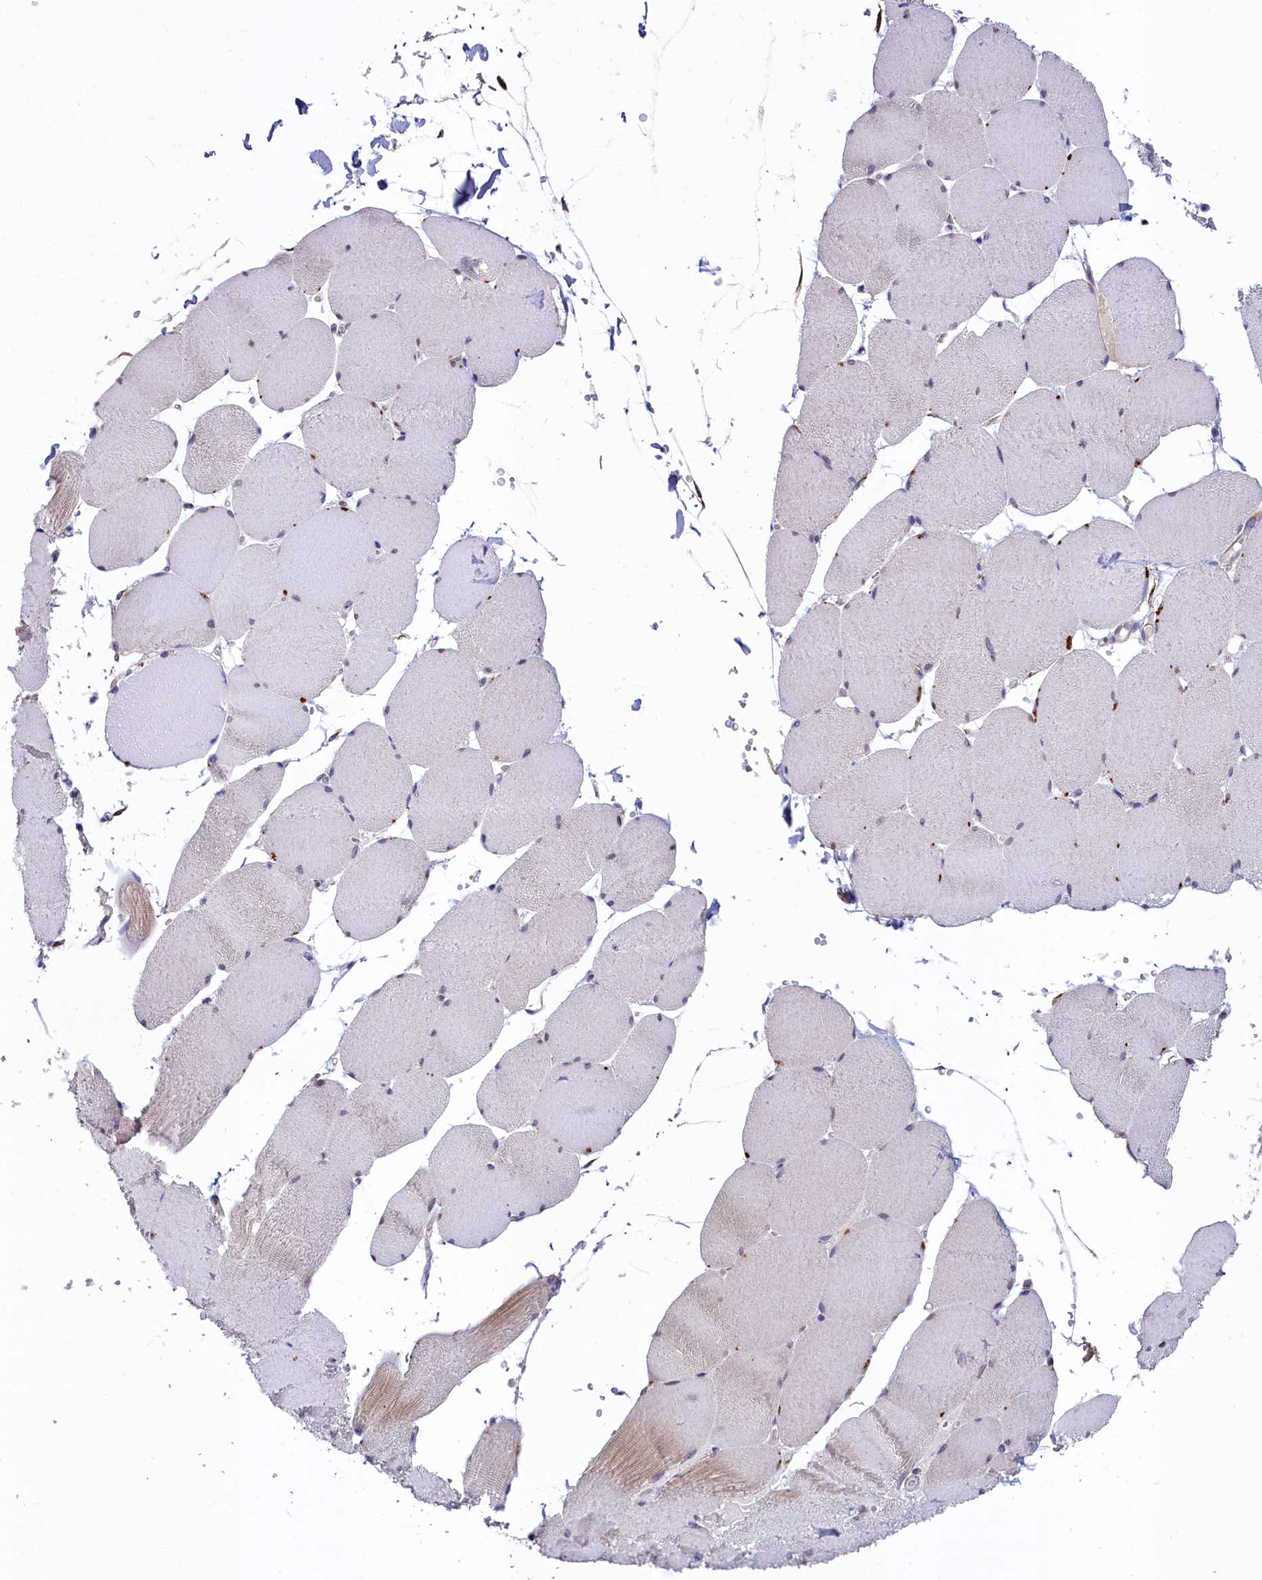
{"staining": {"intensity": "weak", "quantity": "<25%", "location": "cytoplasmic/membranous"}, "tissue": "skeletal muscle", "cell_type": "Myocytes", "image_type": "normal", "snomed": [{"axis": "morphology", "description": "Normal tissue, NOS"}, {"axis": "topography", "description": "Skeletal muscle"}, {"axis": "topography", "description": "Head-Neck"}], "caption": "There is no significant staining in myocytes of skeletal muscle. (DAB immunohistochemistry with hematoxylin counter stain).", "gene": "SPATA2L", "patient": {"sex": "male", "age": 66}}